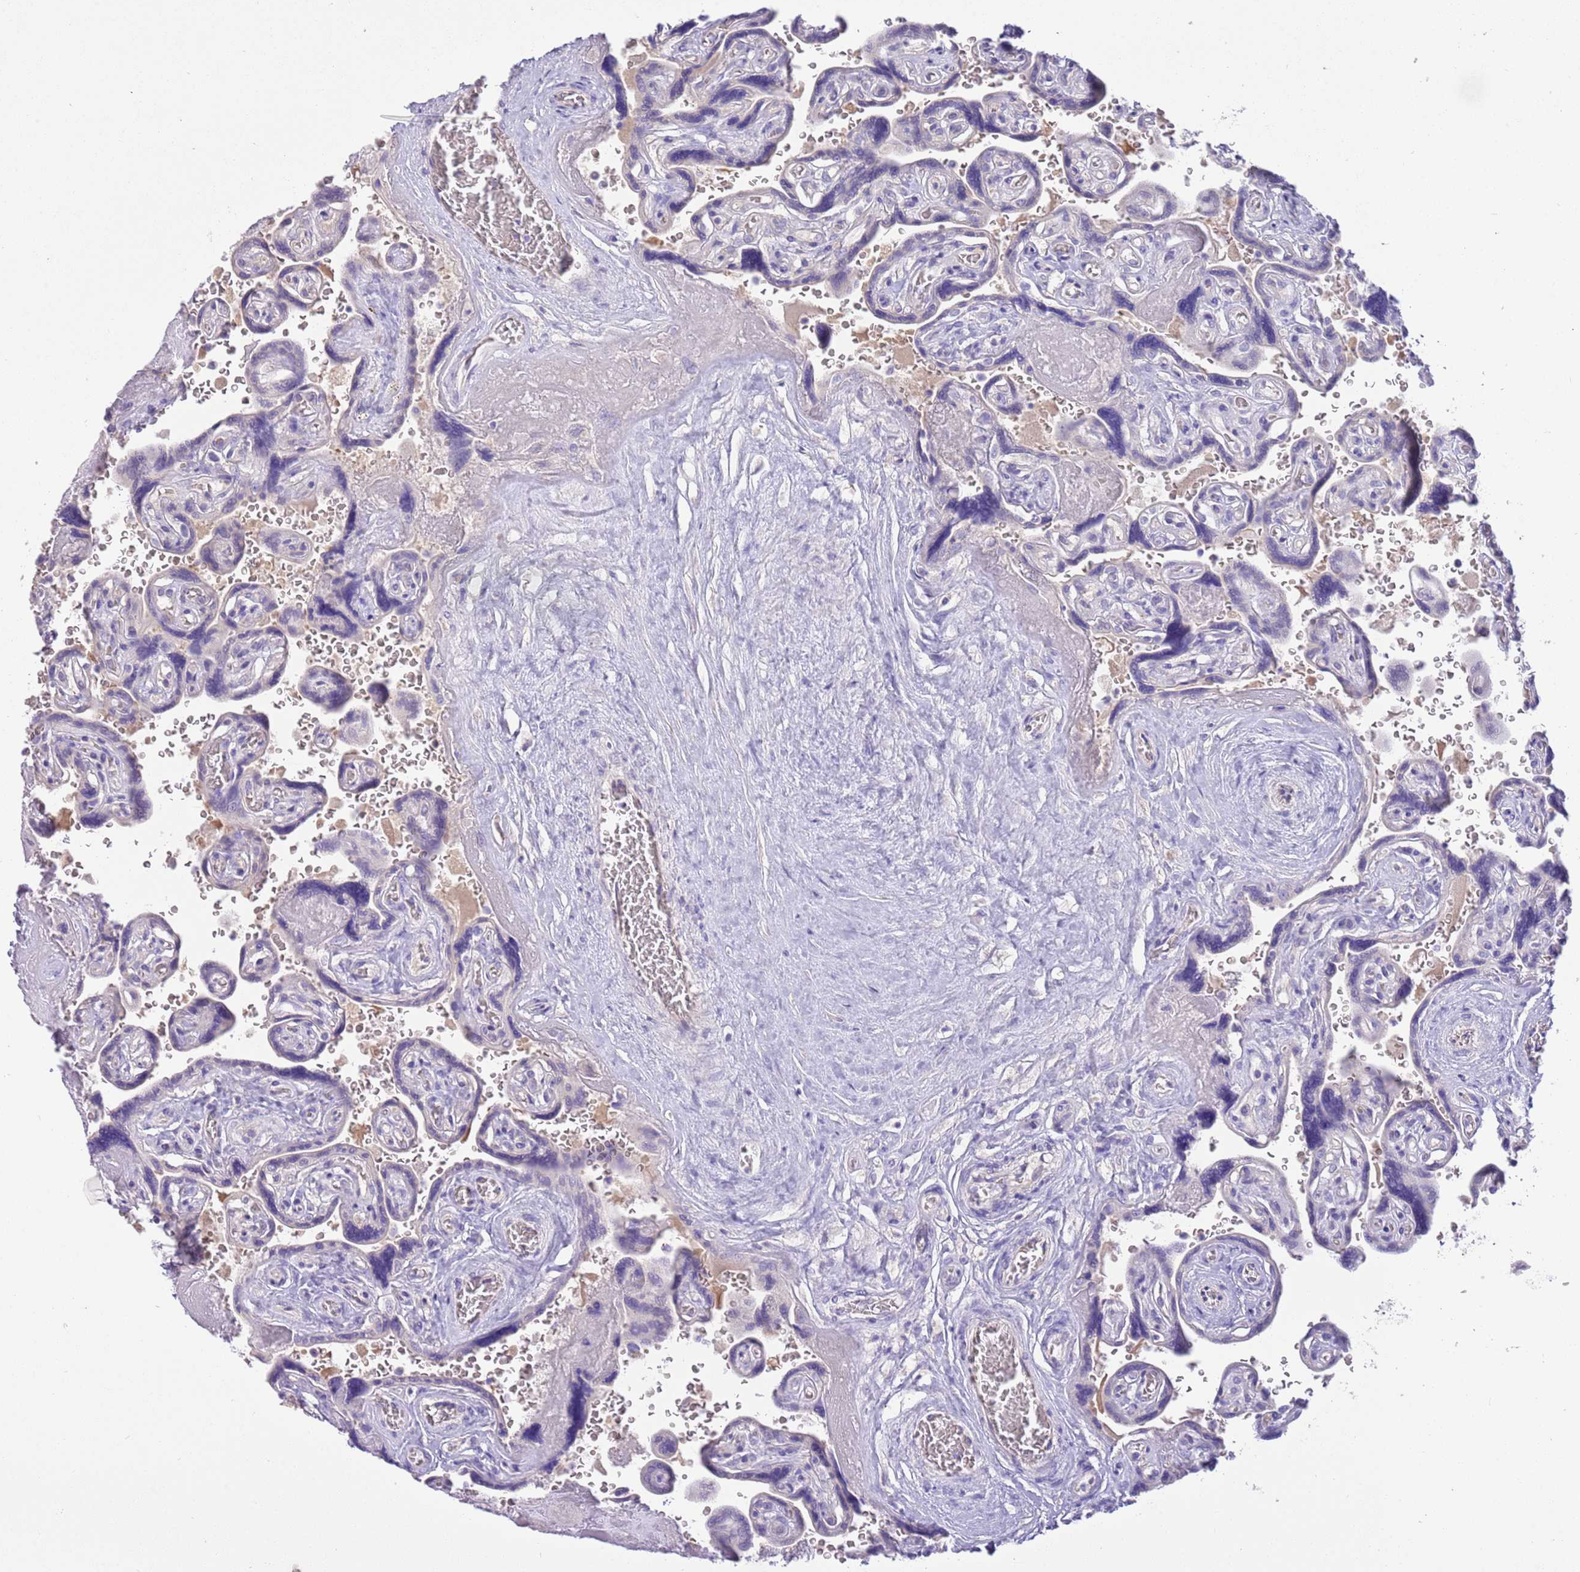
{"staining": {"intensity": "negative", "quantity": "none", "location": "none"}, "tissue": "placenta", "cell_type": "Decidual cells", "image_type": "normal", "snomed": [{"axis": "morphology", "description": "Normal tissue, NOS"}, {"axis": "topography", "description": "Placenta"}], "caption": "Normal placenta was stained to show a protein in brown. There is no significant positivity in decidual cells. (DAB immunohistochemistry (IHC) with hematoxylin counter stain).", "gene": "SFTPA1", "patient": {"sex": "female", "age": 32}}